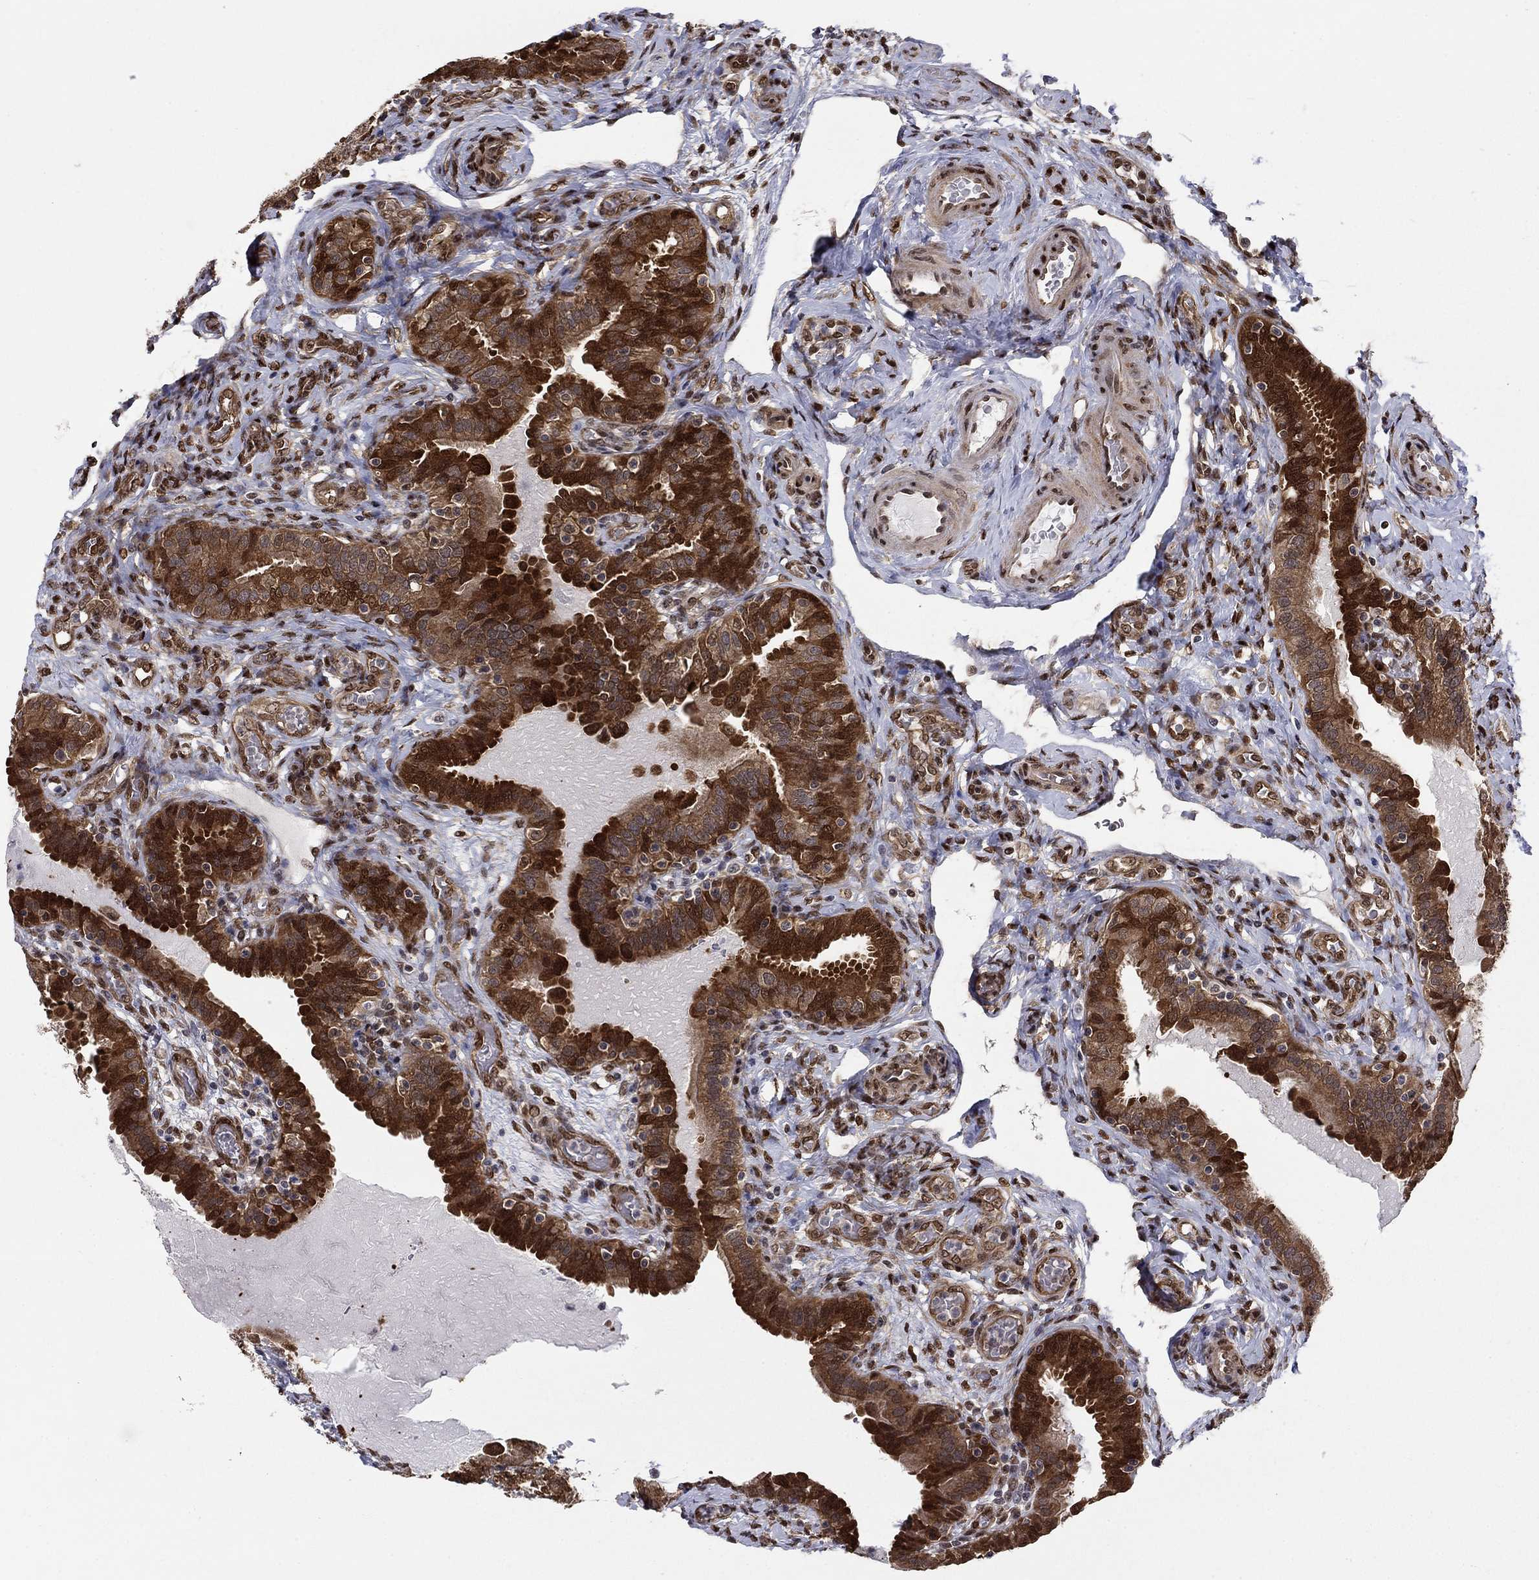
{"staining": {"intensity": "strong", "quantity": ">75%", "location": "cytoplasmic/membranous"}, "tissue": "fallopian tube", "cell_type": "Glandular cells", "image_type": "normal", "snomed": [{"axis": "morphology", "description": "Normal tissue, NOS"}, {"axis": "topography", "description": "Fallopian tube"}, {"axis": "topography", "description": "Ovary"}], "caption": "A brown stain labels strong cytoplasmic/membranous expression of a protein in glandular cells of normal fallopian tube. (Brightfield microscopy of DAB IHC at high magnification).", "gene": "FKBP4", "patient": {"sex": "female", "age": 41}}